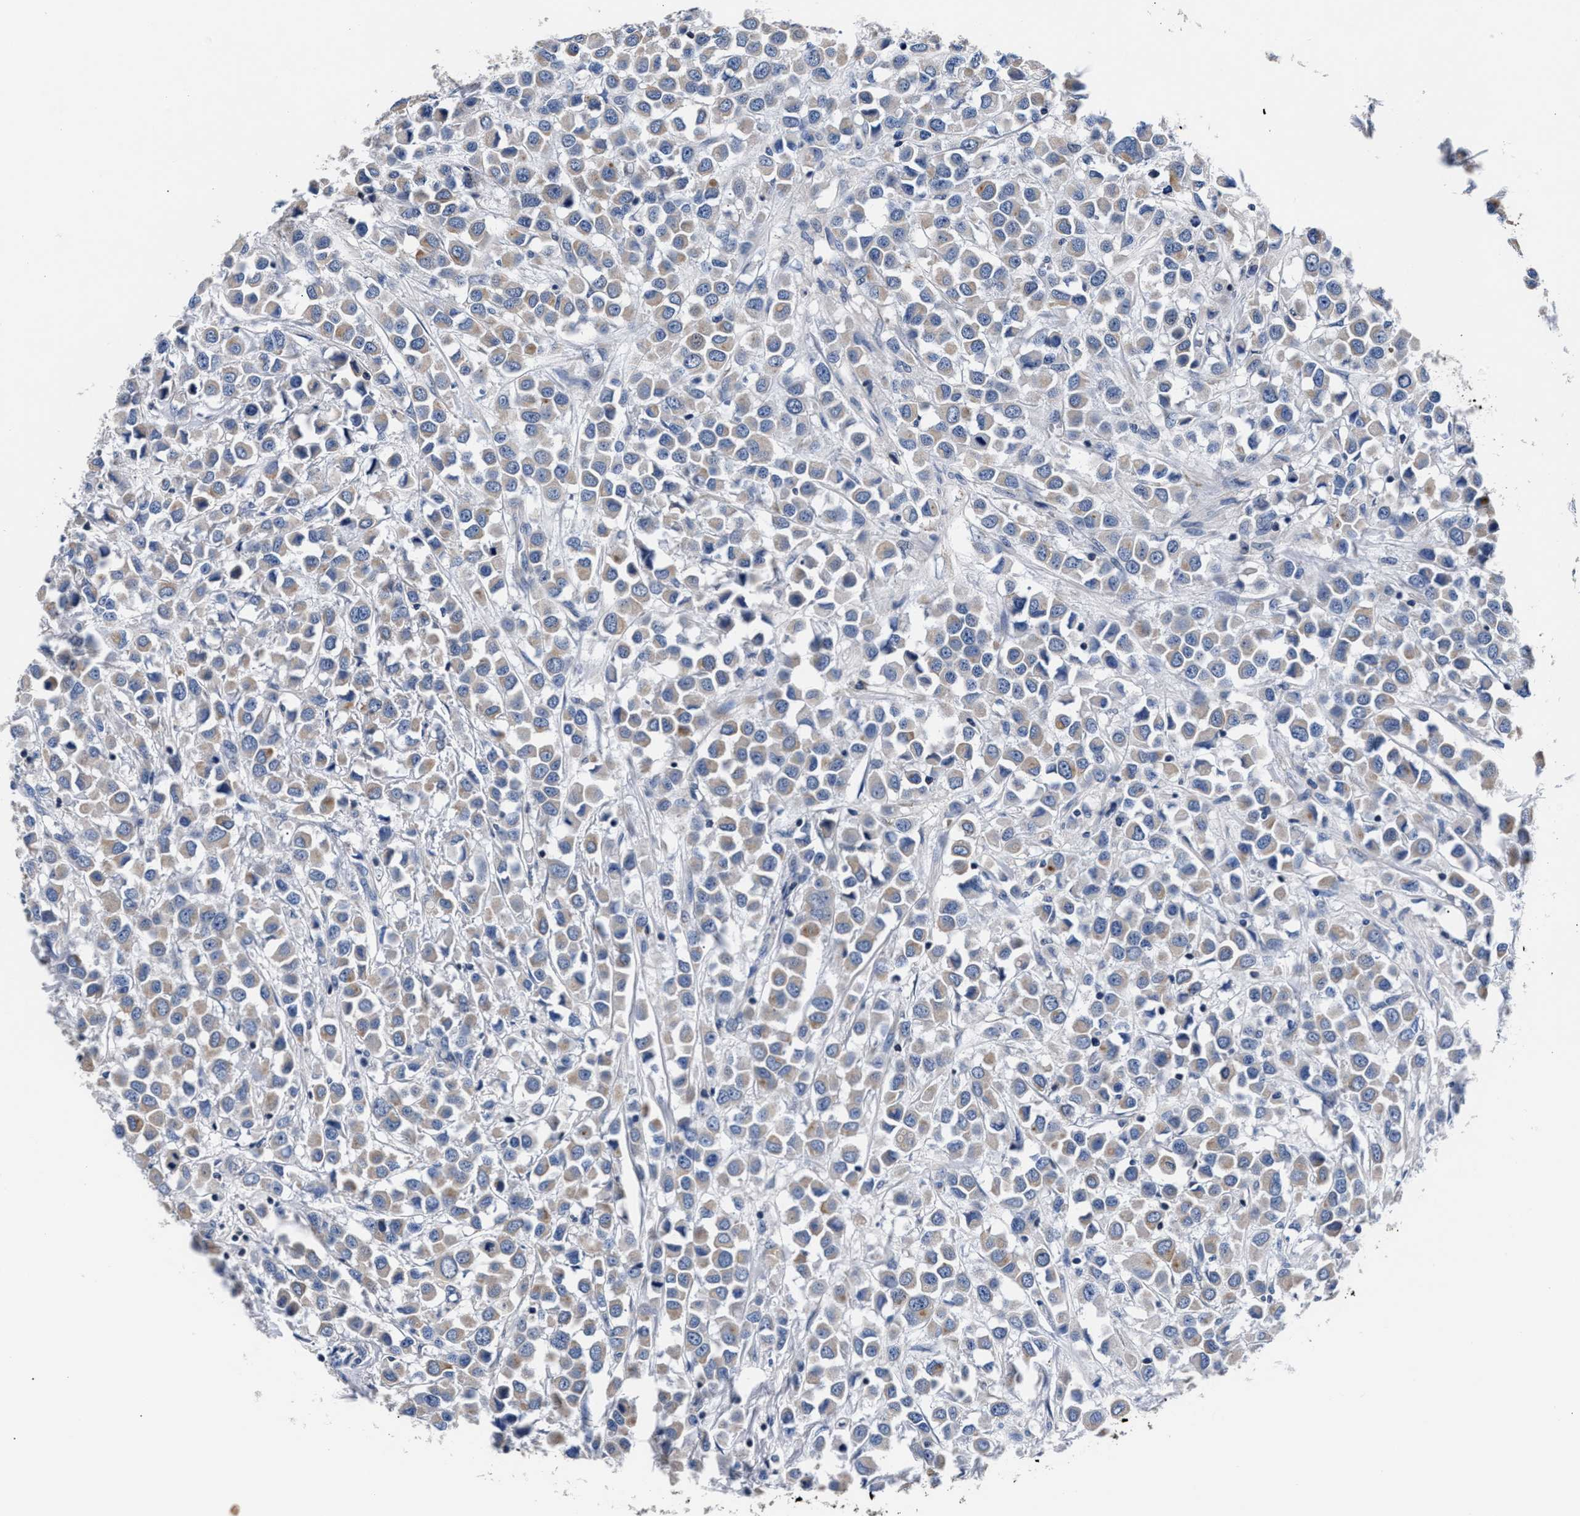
{"staining": {"intensity": "weak", "quantity": ">75%", "location": "cytoplasmic/membranous"}, "tissue": "breast cancer", "cell_type": "Tumor cells", "image_type": "cancer", "snomed": [{"axis": "morphology", "description": "Duct carcinoma"}, {"axis": "topography", "description": "Breast"}], "caption": "A high-resolution image shows immunohistochemistry (IHC) staining of invasive ductal carcinoma (breast), which shows weak cytoplasmic/membranous expression in about >75% of tumor cells.", "gene": "PHF24", "patient": {"sex": "female", "age": 61}}